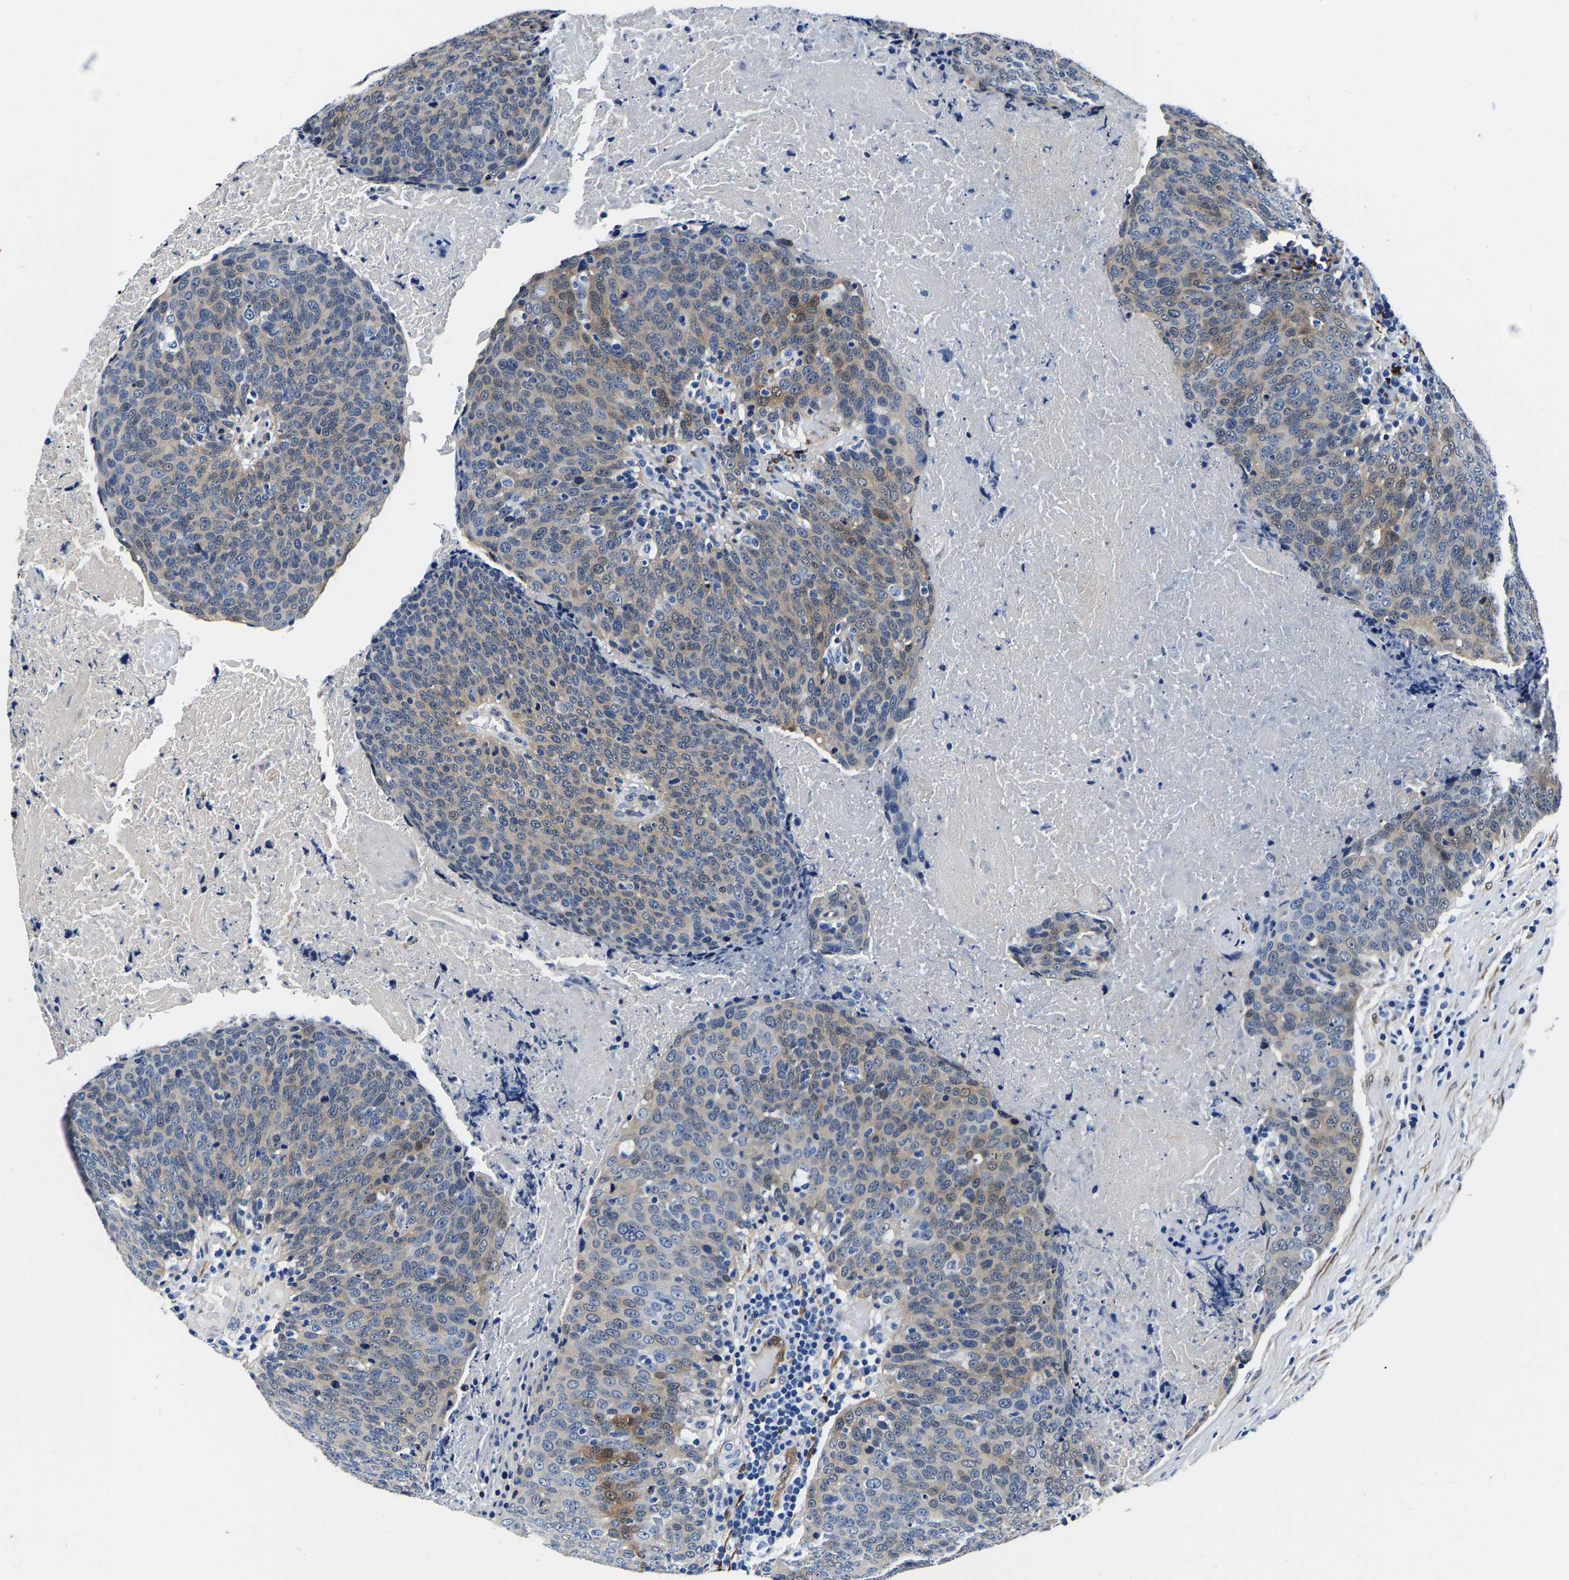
{"staining": {"intensity": "weak", "quantity": "25%-75%", "location": "cytoplasmic/membranous"}, "tissue": "head and neck cancer", "cell_type": "Tumor cells", "image_type": "cancer", "snomed": [{"axis": "morphology", "description": "Squamous cell carcinoma, NOS"}, {"axis": "morphology", "description": "Squamous cell carcinoma, metastatic, NOS"}, {"axis": "topography", "description": "Lymph node"}, {"axis": "topography", "description": "Head-Neck"}], "caption": "Head and neck metastatic squamous cell carcinoma stained with a brown dye shows weak cytoplasmic/membranous positive positivity in about 25%-75% of tumor cells.", "gene": "S100A13", "patient": {"sex": "male", "age": 62}}